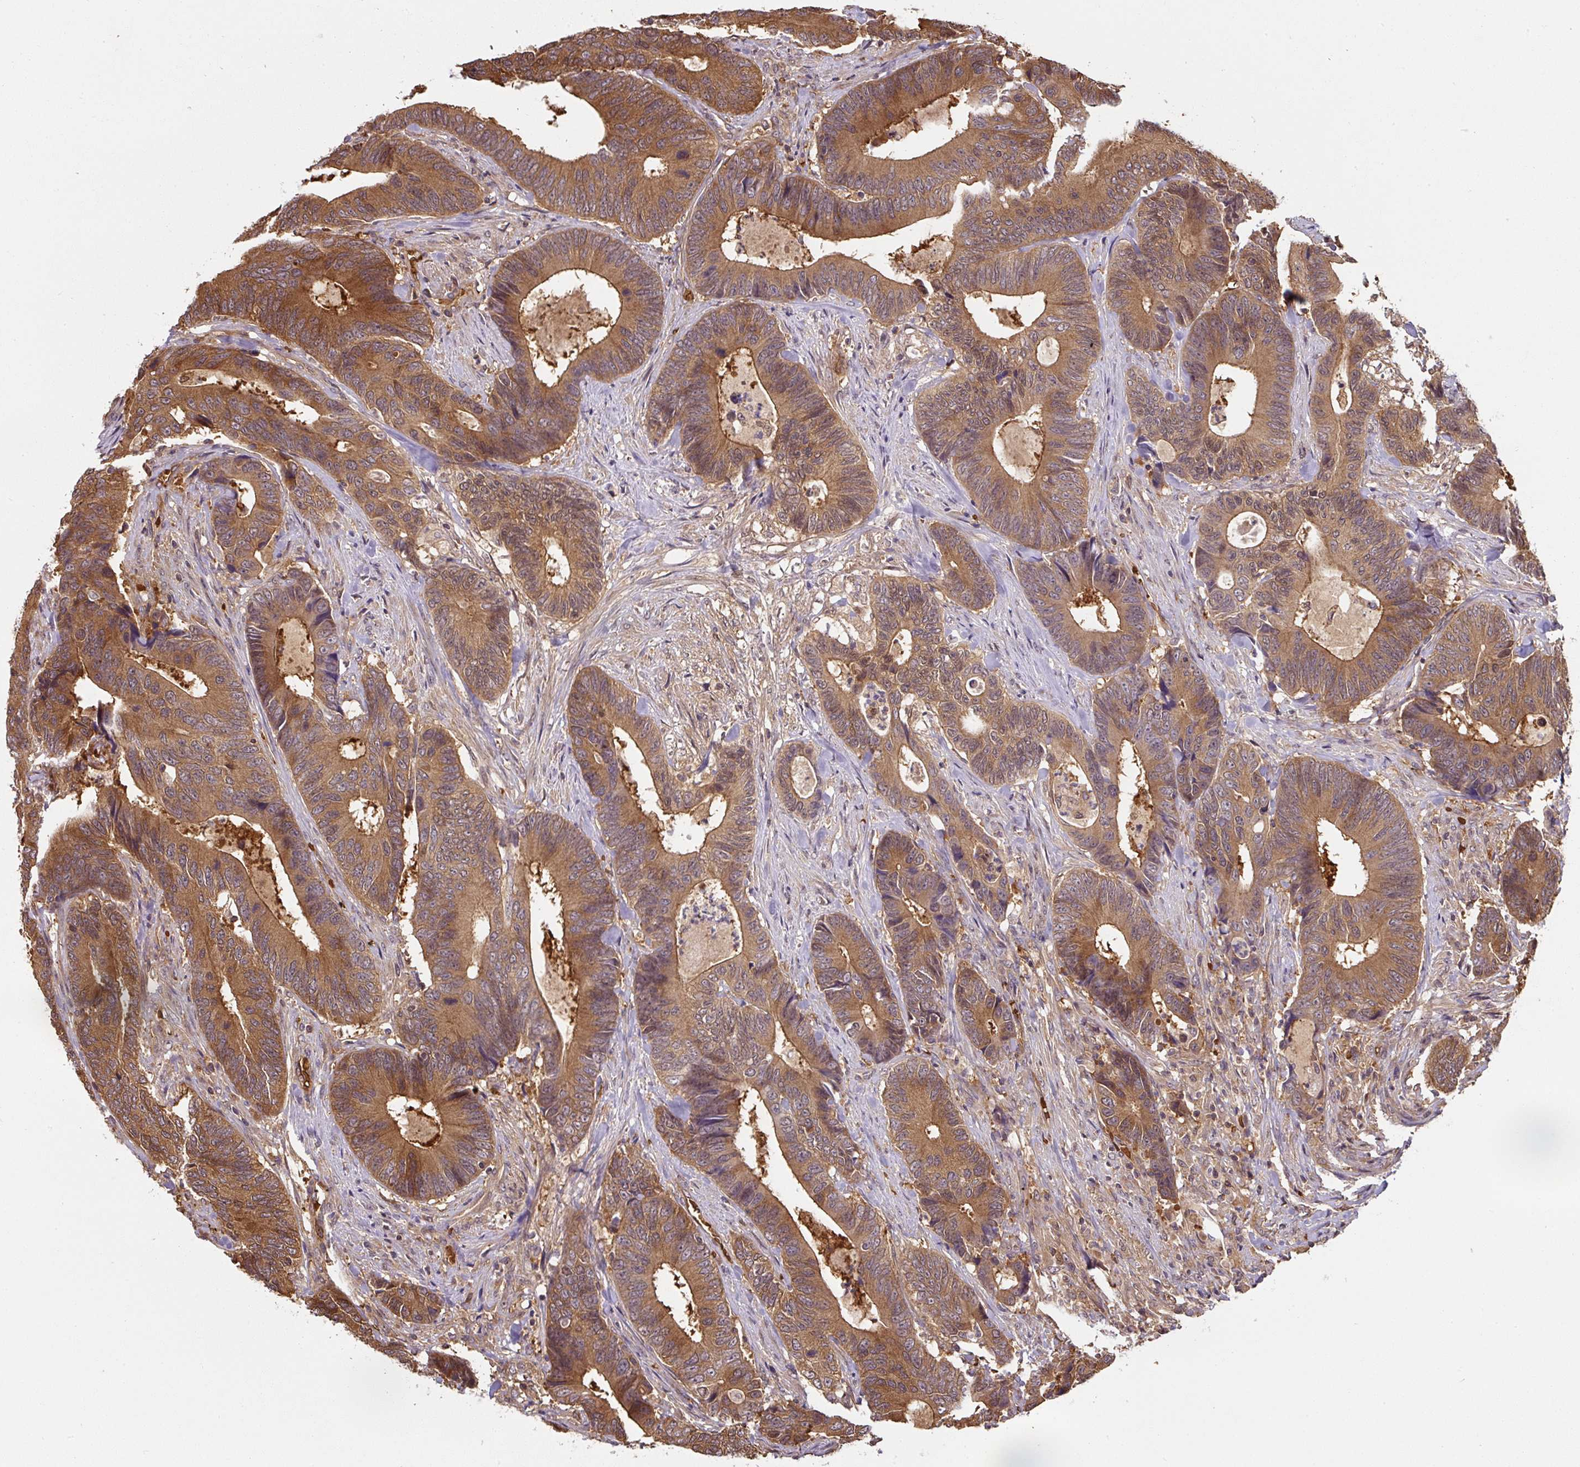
{"staining": {"intensity": "strong", "quantity": ">75%", "location": "cytoplasmic/membranous"}, "tissue": "colorectal cancer", "cell_type": "Tumor cells", "image_type": "cancer", "snomed": [{"axis": "morphology", "description": "Adenocarcinoma, NOS"}, {"axis": "topography", "description": "Colon"}], "caption": "Tumor cells exhibit high levels of strong cytoplasmic/membranous expression in approximately >75% of cells in human colorectal cancer. The staining is performed using DAB (3,3'-diaminobenzidine) brown chromogen to label protein expression. The nuclei are counter-stained blue using hematoxylin.", "gene": "ST13", "patient": {"sex": "male", "age": 87}}